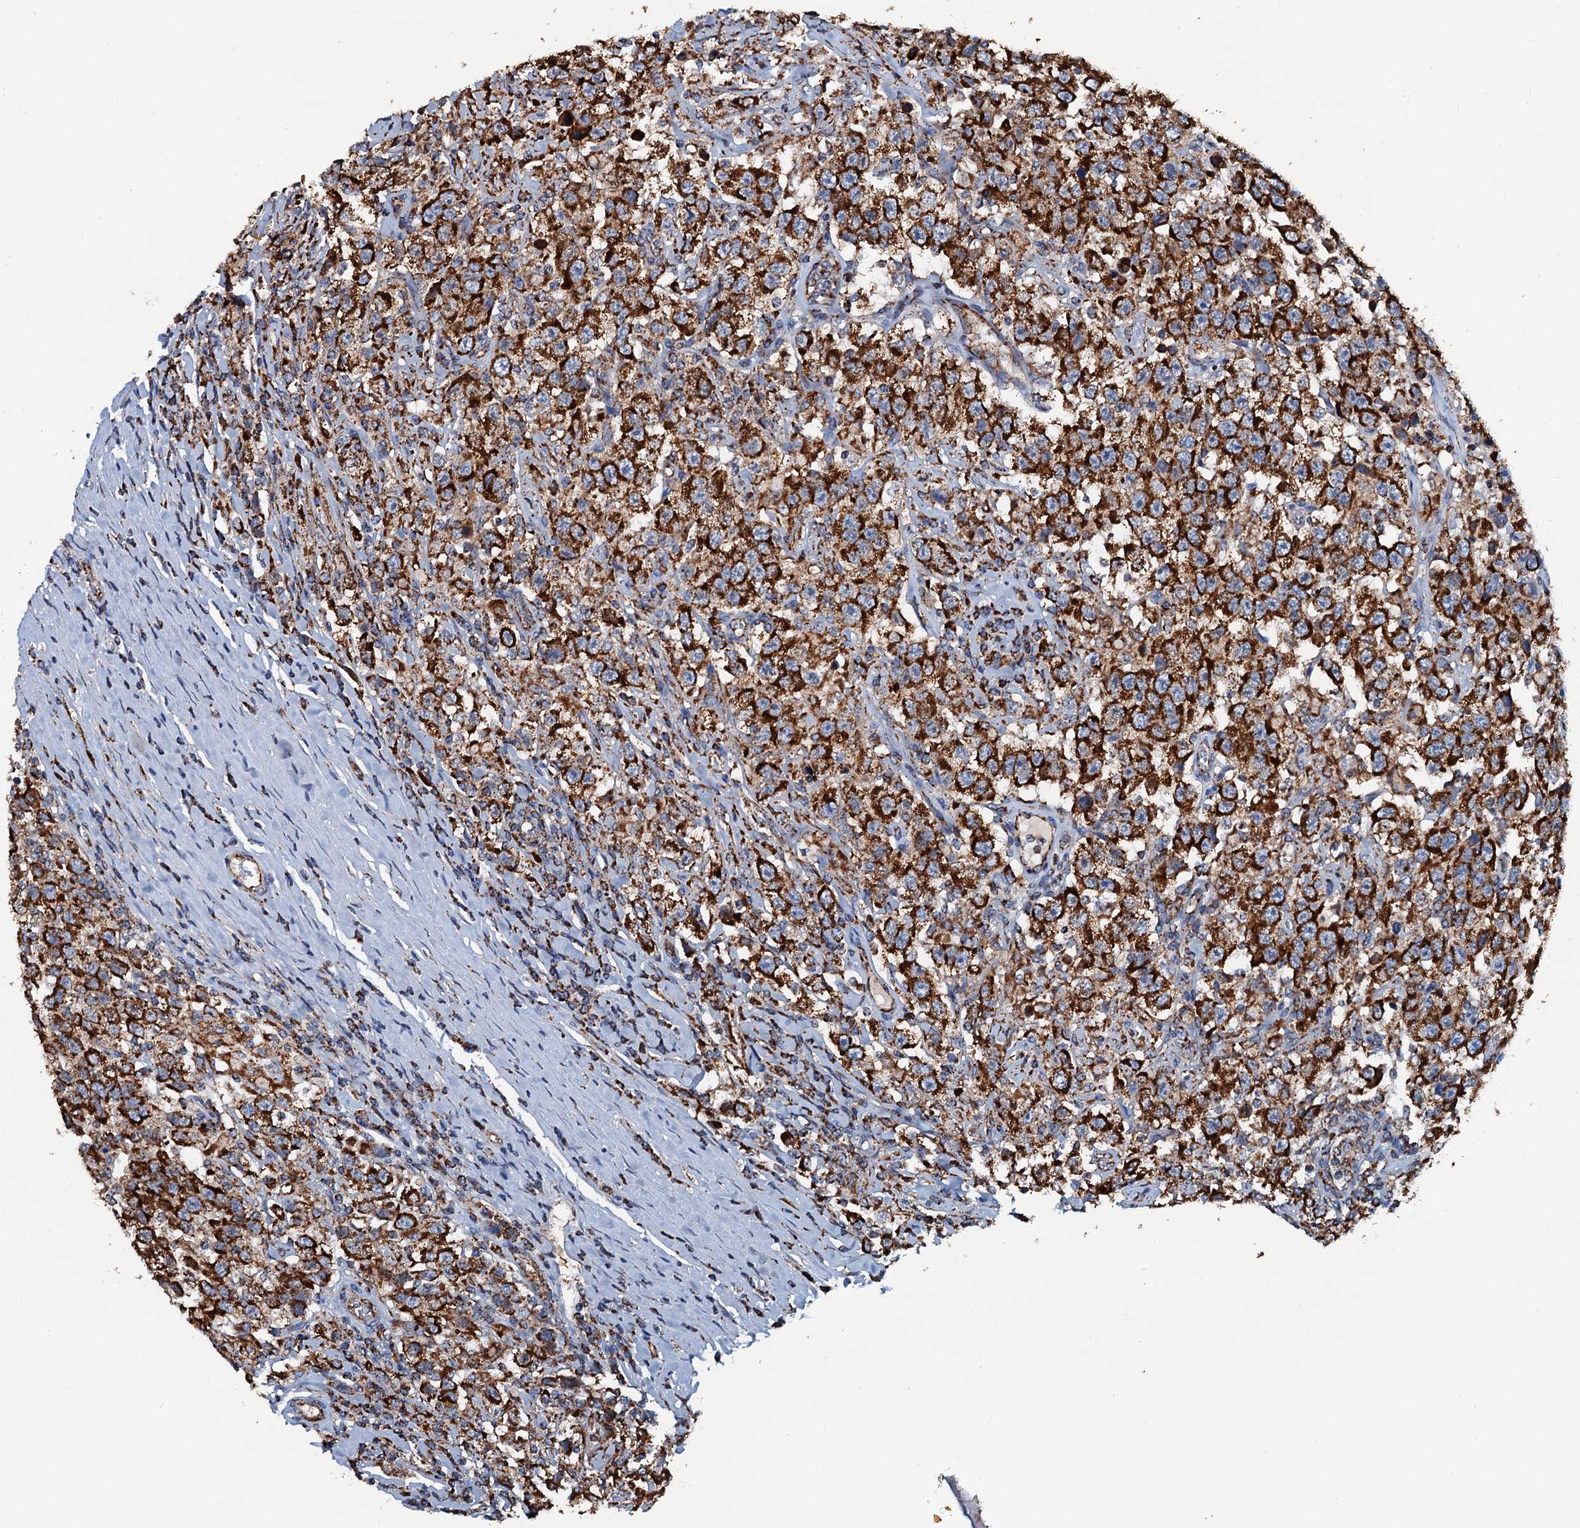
{"staining": {"intensity": "strong", "quantity": ">75%", "location": "cytoplasmic/membranous"}, "tissue": "testis cancer", "cell_type": "Tumor cells", "image_type": "cancer", "snomed": [{"axis": "morphology", "description": "Seminoma, NOS"}, {"axis": "topography", "description": "Testis"}], "caption": "Protein analysis of testis cancer tissue displays strong cytoplasmic/membranous staining in approximately >75% of tumor cells. (DAB (3,3'-diaminobenzidine) IHC with brightfield microscopy, high magnification).", "gene": "AAGAB", "patient": {"sex": "male", "age": 41}}